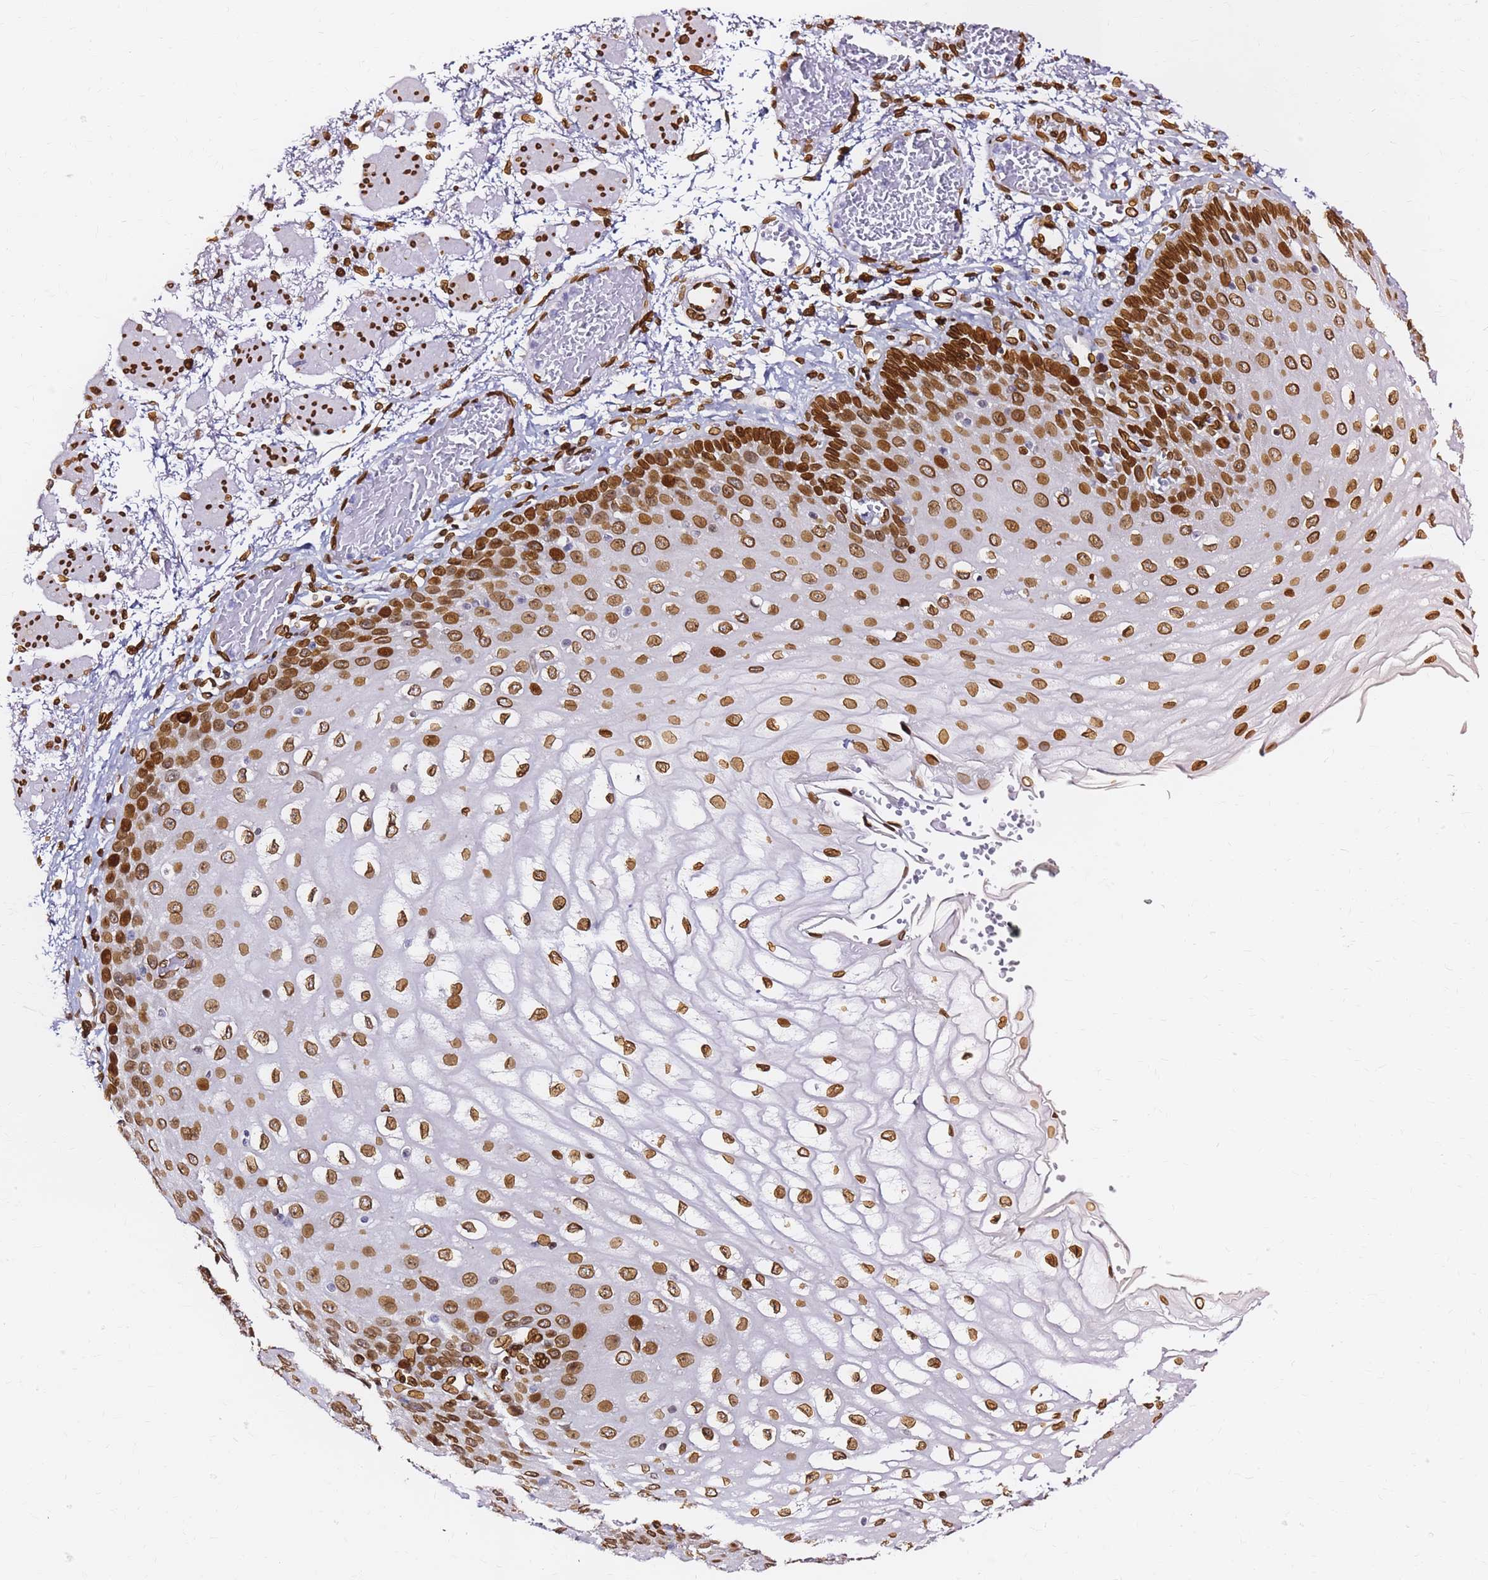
{"staining": {"intensity": "strong", "quantity": ">75%", "location": "cytoplasmic/membranous,nuclear"}, "tissue": "esophagus", "cell_type": "Squamous epithelial cells", "image_type": "normal", "snomed": [{"axis": "morphology", "description": "Normal tissue, NOS"}, {"axis": "topography", "description": "Esophagus"}], "caption": "DAB immunohistochemical staining of benign human esophagus demonstrates strong cytoplasmic/membranous,nuclear protein staining in about >75% of squamous epithelial cells. Using DAB (3,3'-diaminobenzidine) (brown) and hematoxylin (blue) stains, captured at high magnification using brightfield microscopy.", "gene": "C6orf141", "patient": {"sex": "male", "age": 81}}